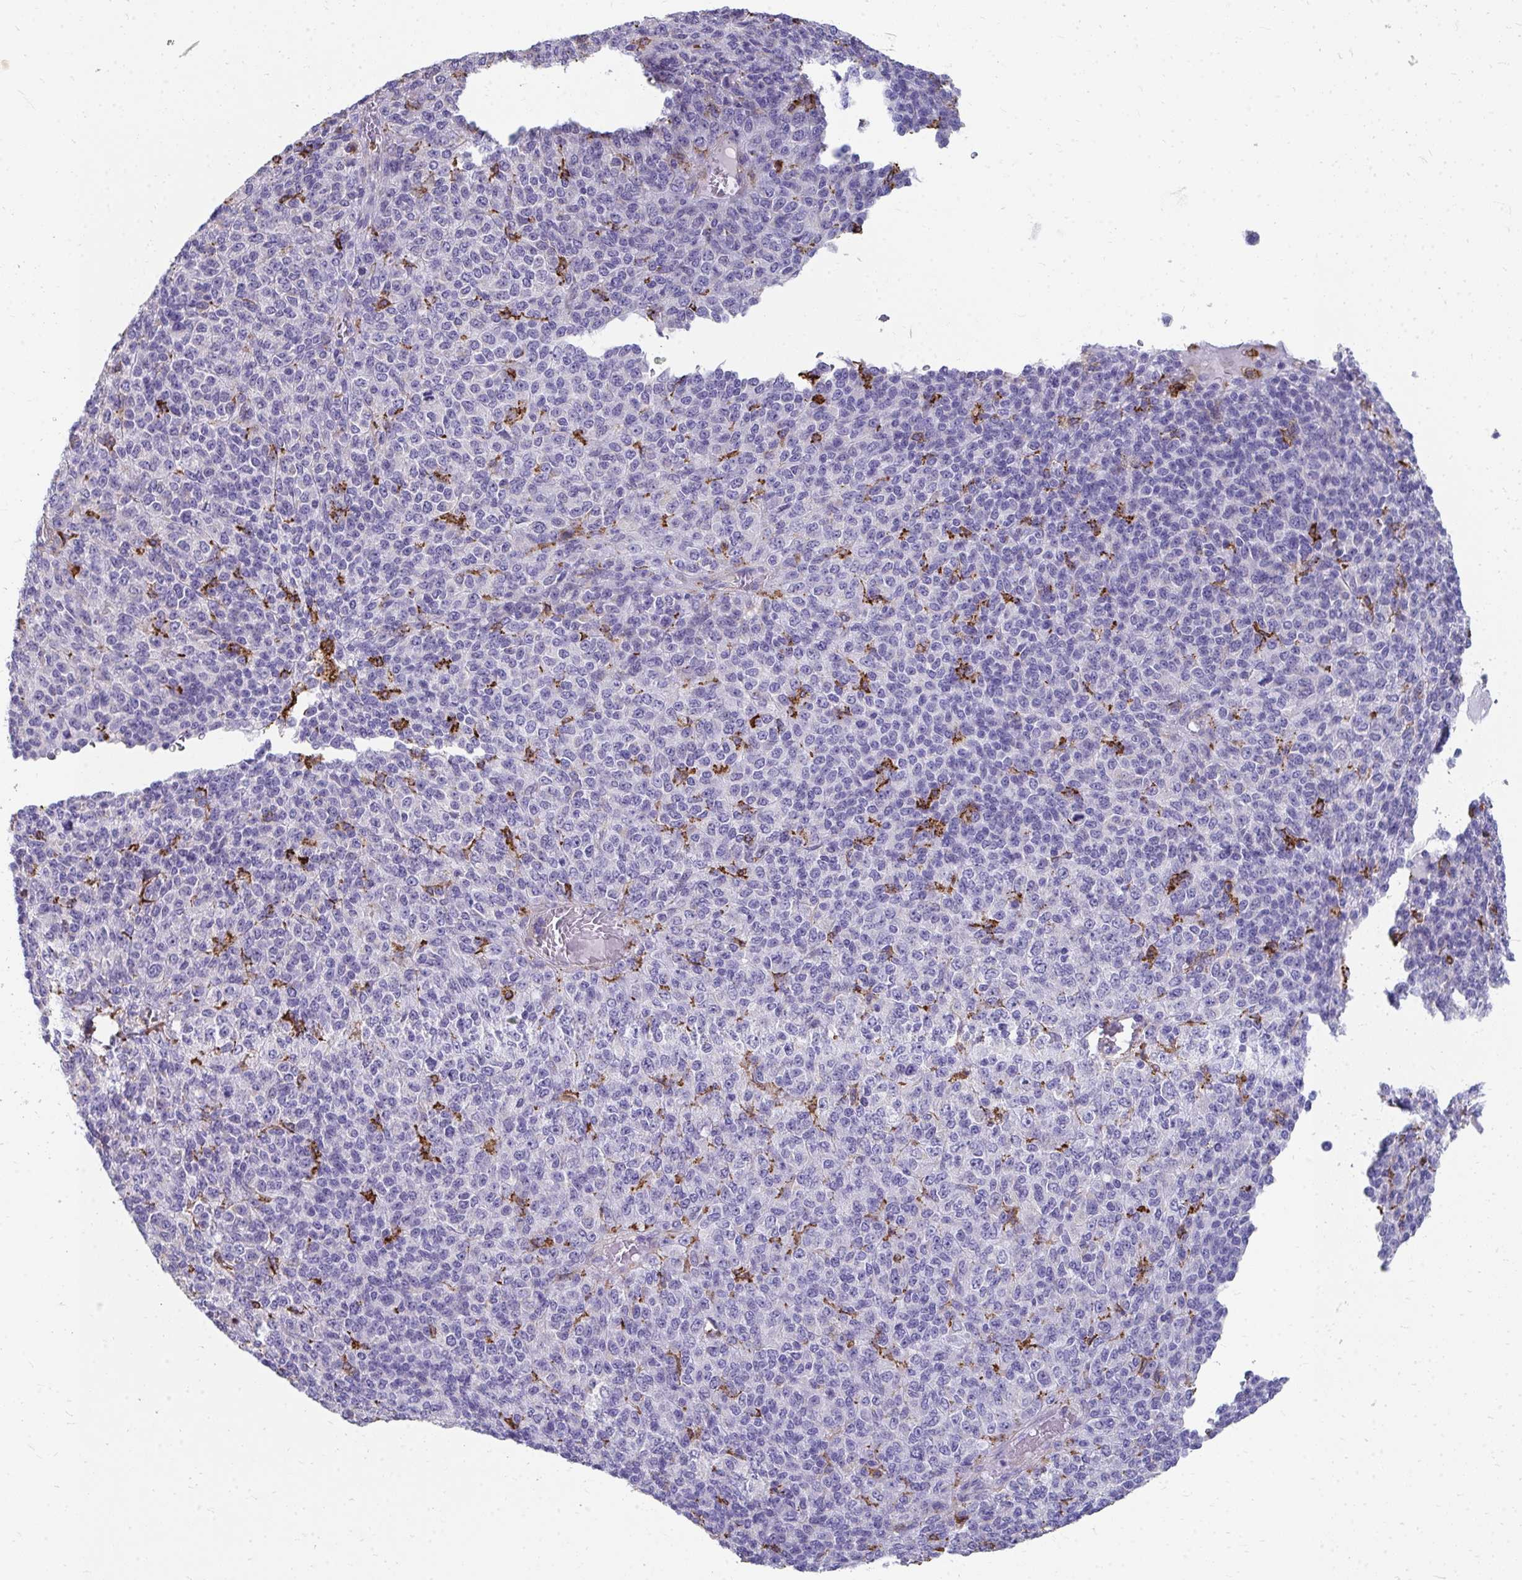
{"staining": {"intensity": "negative", "quantity": "none", "location": "none"}, "tissue": "melanoma", "cell_type": "Tumor cells", "image_type": "cancer", "snomed": [{"axis": "morphology", "description": "Malignant melanoma, Metastatic site"}, {"axis": "topography", "description": "Brain"}], "caption": "Tumor cells show no significant staining in malignant melanoma (metastatic site).", "gene": "CD163", "patient": {"sex": "female", "age": 56}}